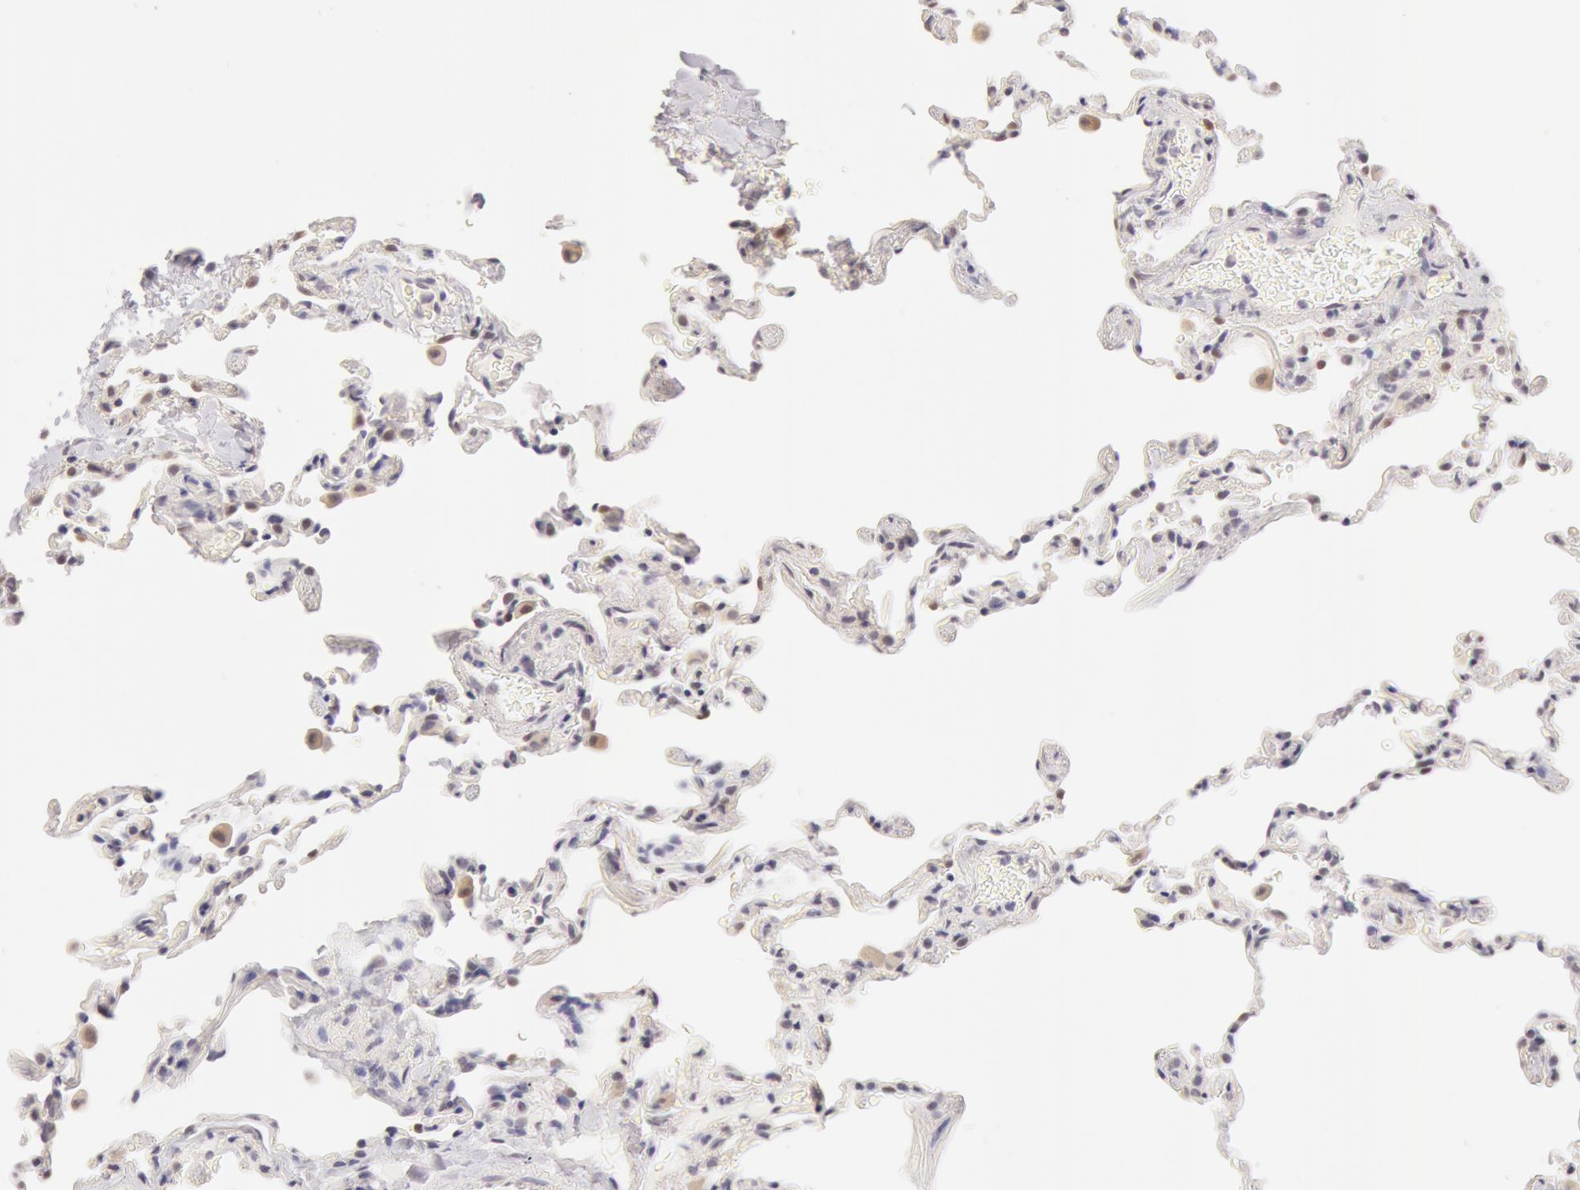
{"staining": {"intensity": "negative", "quantity": "none", "location": "none"}, "tissue": "lung", "cell_type": "Alveolar cells", "image_type": "normal", "snomed": [{"axis": "morphology", "description": "Normal tissue, NOS"}, {"axis": "topography", "description": "Lung"}], "caption": "DAB immunohistochemical staining of benign lung displays no significant expression in alveolar cells.", "gene": "ZNF597", "patient": {"sex": "female", "age": 61}}